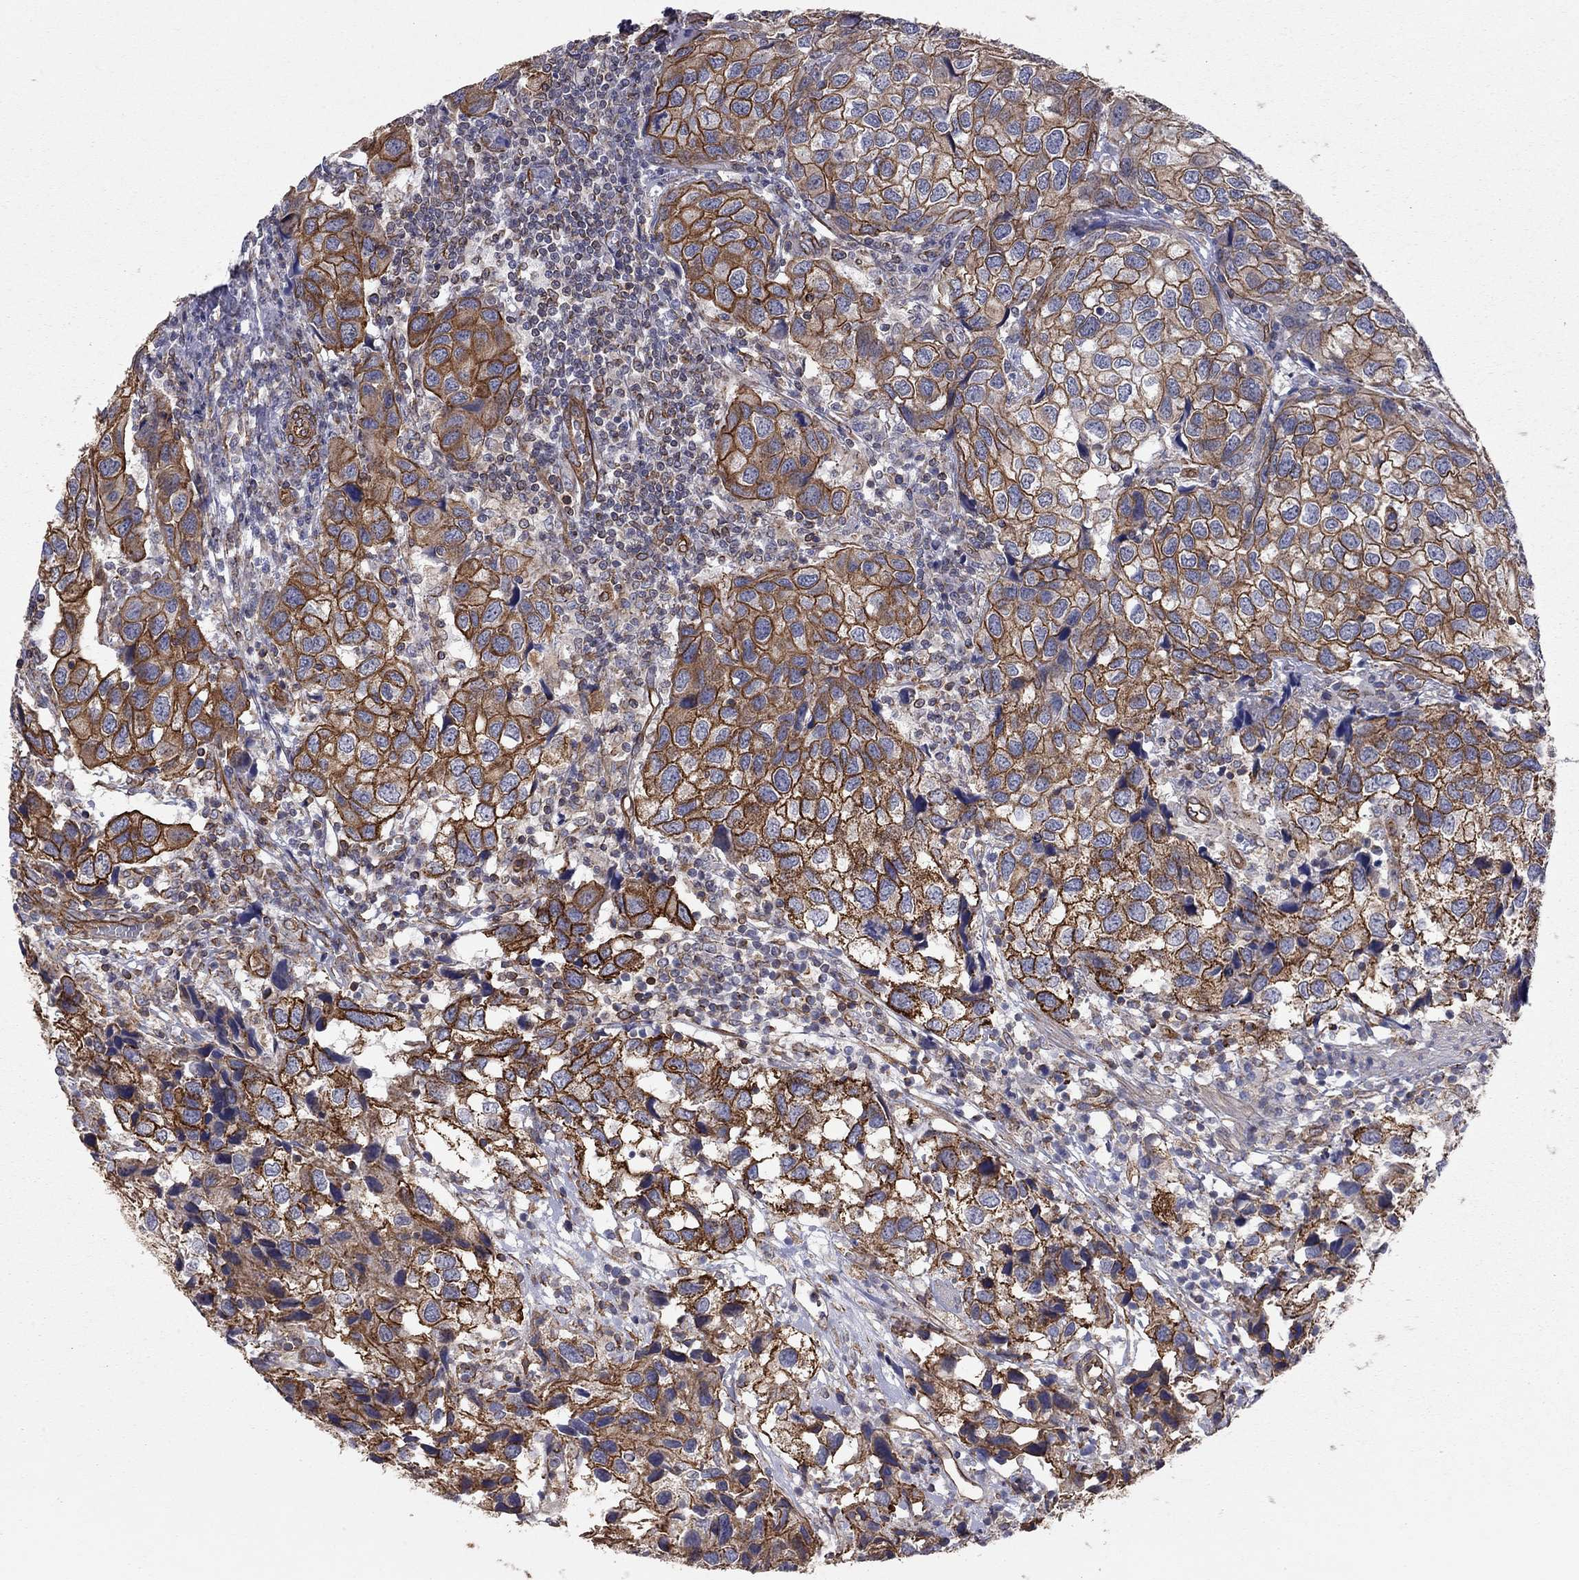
{"staining": {"intensity": "strong", "quantity": ">75%", "location": "cytoplasmic/membranous"}, "tissue": "urothelial cancer", "cell_type": "Tumor cells", "image_type": "cancer", "snomed": [{"axis": "morphology", "description": "Urothelial carcinoma, High grade"}, {"axis": "topography", "description": "Urinary bladder"}], "caption": "Human urothelial carcinoma (high-grade) stained for a protein (brown) reveals strong cytoplasmic/membranous positive staining in about >75% of tumor cells.", "gene": "BICDL2", "patient": {"sex": "male", "age": 79}}